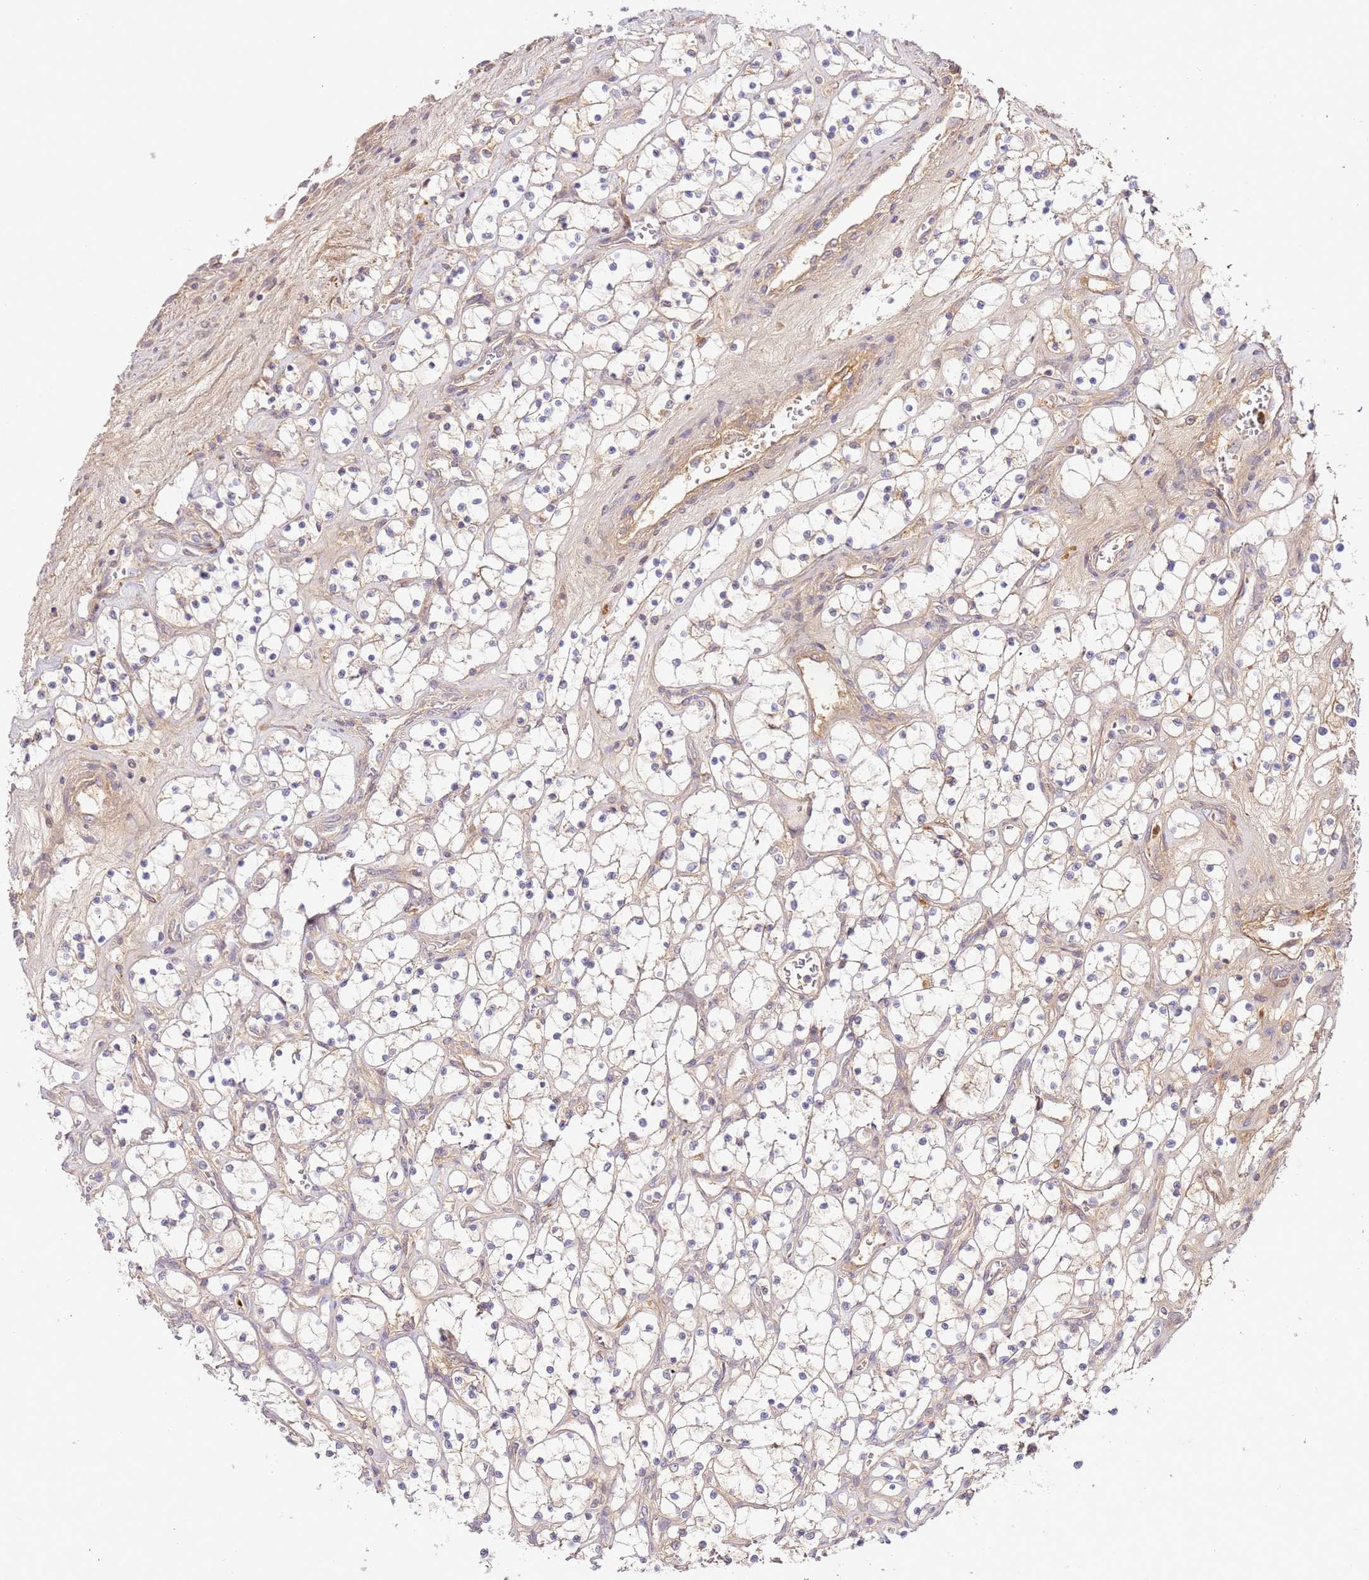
{"staining": {"intensity": "weak", "quantity": "25%-75%", "location": "cytoplasmic/membranous"}, "tissue": "renal cancer", "cell_type": "Tumor cells", "image_type": "cancer", "snomed": [{"axis": "morphology", "description": "Adenocarcinoma, NOS"}, {"axis": "topography", "description": "Kidney"}], "caption": "About 25%-75% of tumor cells in human renal cancer demonstrate weak cytoplasmic/membranous protein expression as visualized by brown immunohistochemical staining.", "gene": "C8G", "patient": {"sex": "female", "age": 69}}